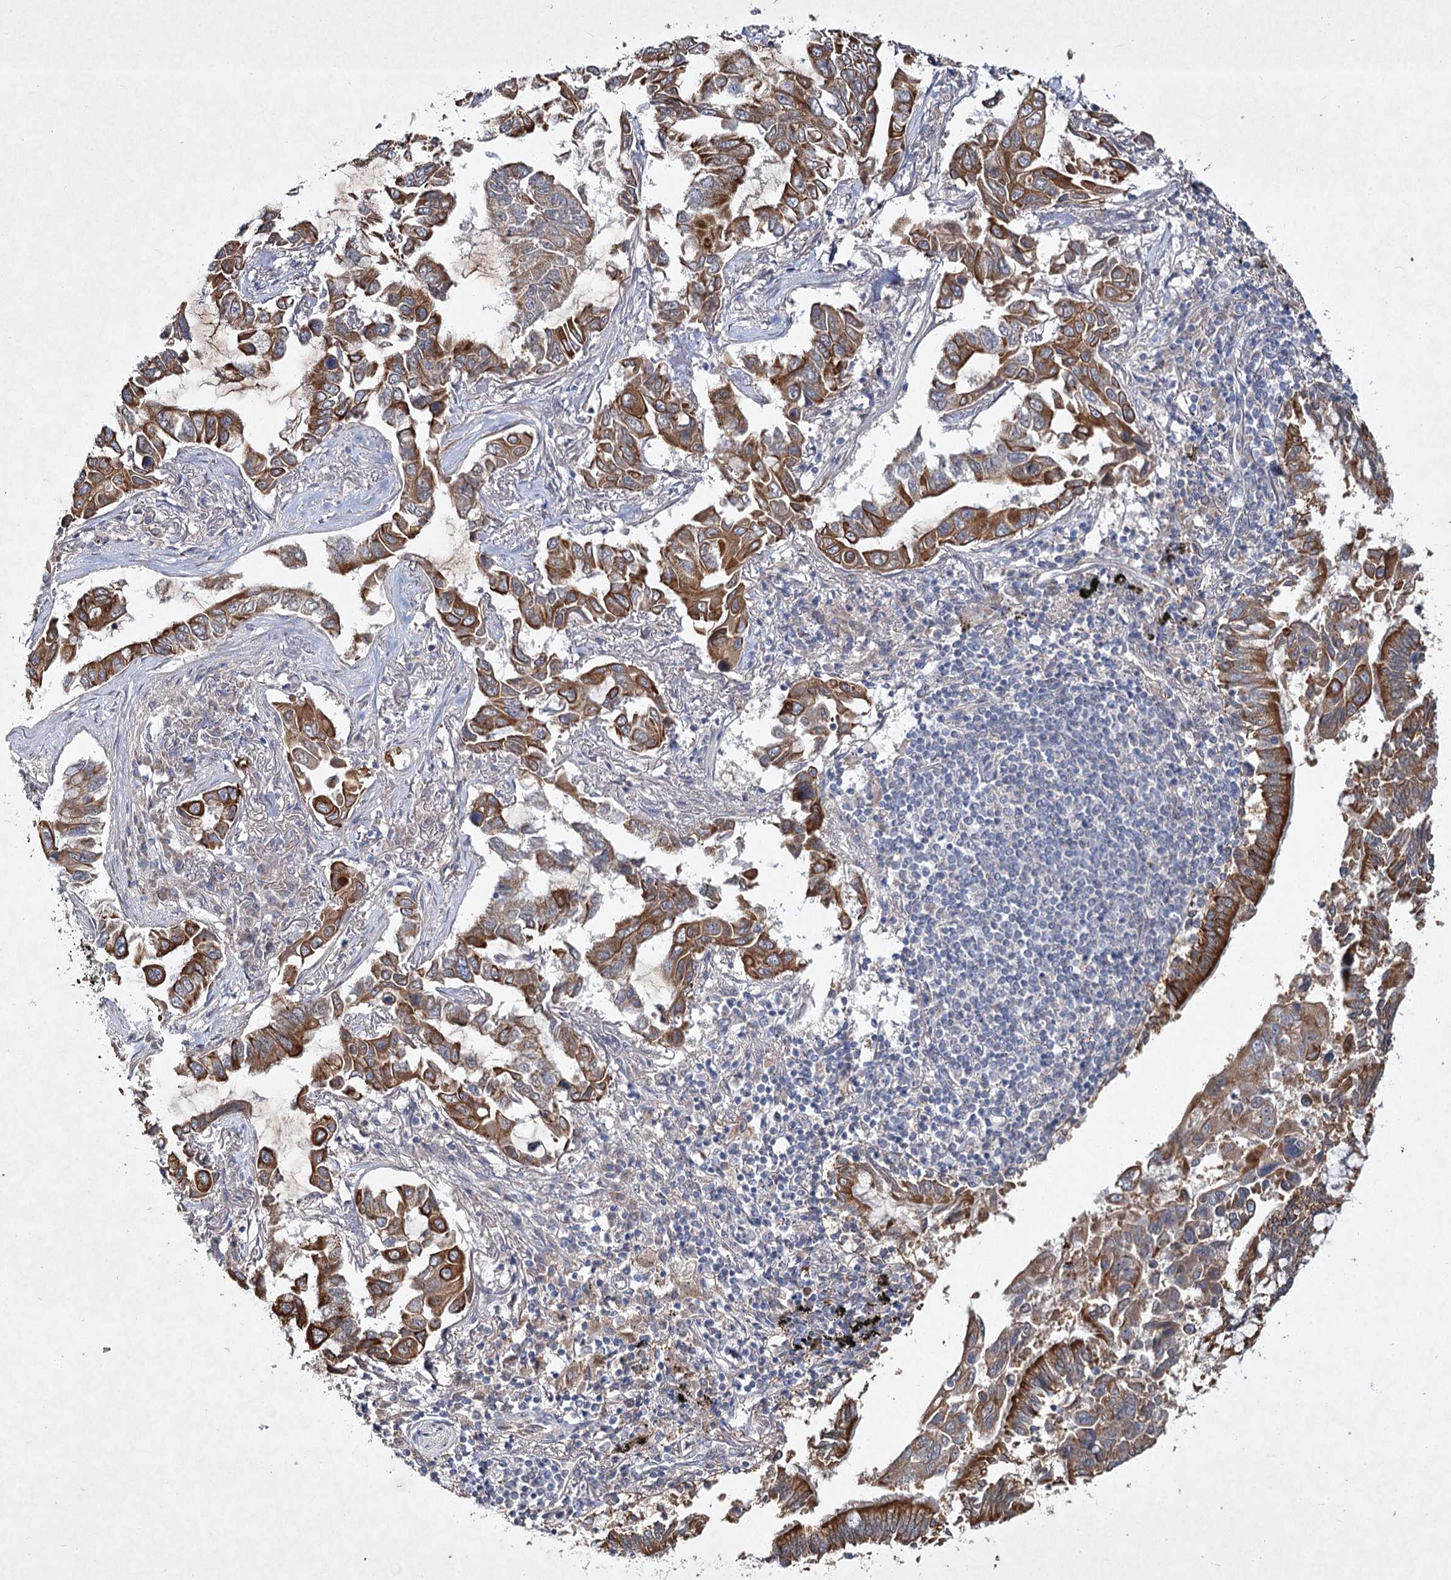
{"staining": {"intensity": "moderate", "quantity": ">75%", "location": "cytoplasmic/membranous"}, "tissue": "lung cancer", "cell_type": "Tumor cells", "image_type": "cancer", "snomed": [{"axis": "morphology", "description": "Adenocarcinoma, NOS"}, {"axis": "topography", "description": "Lung"}], "caption": "Adenocarcinoma (lung) was stained to show a protein in brown. There is medium levels of moderate cytoplasmic/membranous positivity in approximately >75% of tumor cells. (brown staining indicates protein expression, while blue staining denotes nuclei).", "gene": "MFN1", "patient": {"sex": "male", "age": 64}}